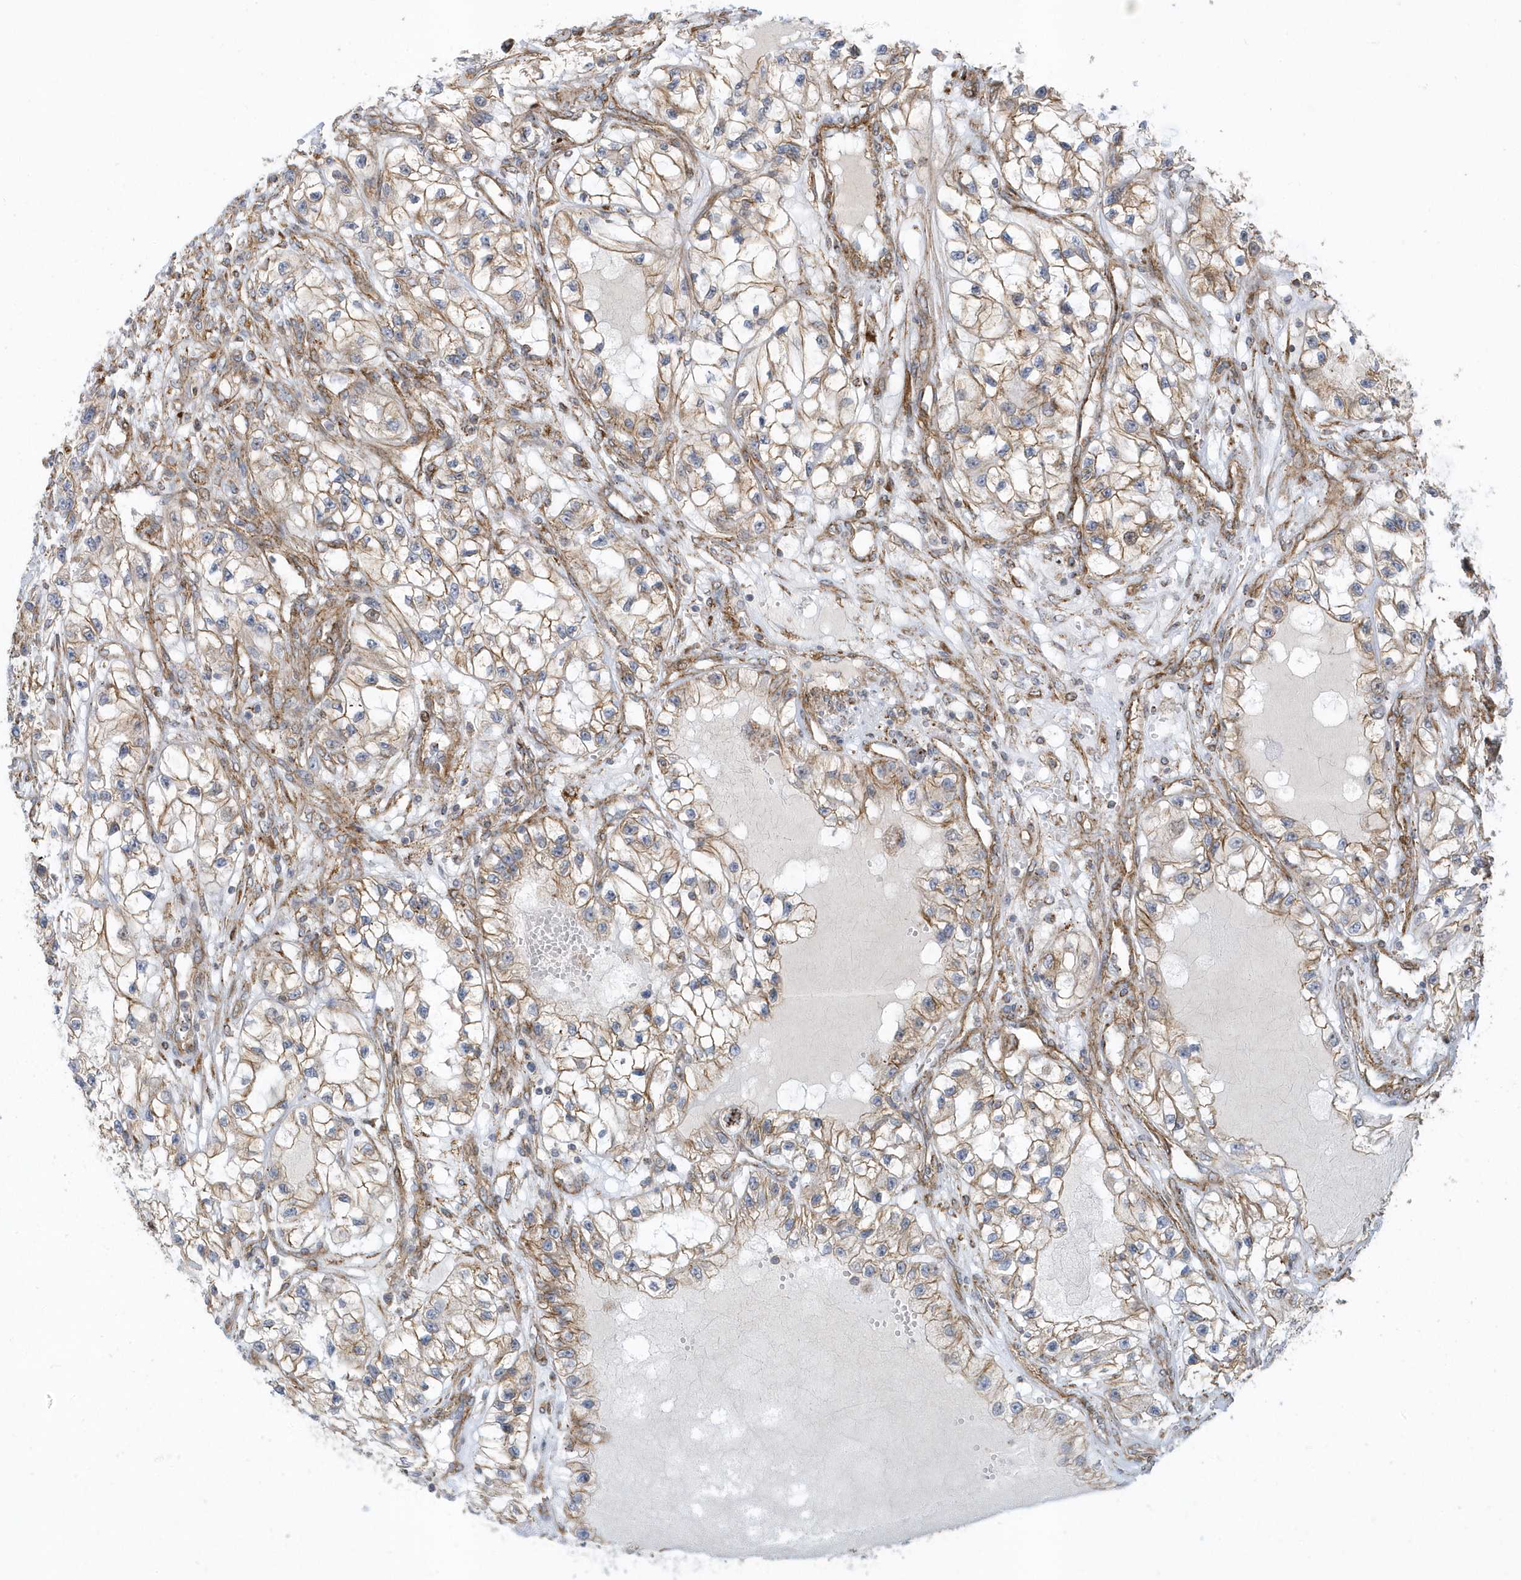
{"staining": {"intensity": "moderate", "quantity": ">75%", "location": "cytoplasmic/membranous"}, "tissue": "renal cancer", "cell_type": "Tumor cells", "image_type": "cancer", "snomed": [{"axis": "morphology", "description": "Adenocarcinoma, NOS"}, {"axis": "topography", "description": "Kidney"}], "caption": "Brown immunohistochemical staining in adenocarcinoma (renal) reveals moderate cytoplasmic/membranous staining in about >75% of tumor cells.", "gene": "HRH4", "patient": {"sex": "female", "age": 57}}